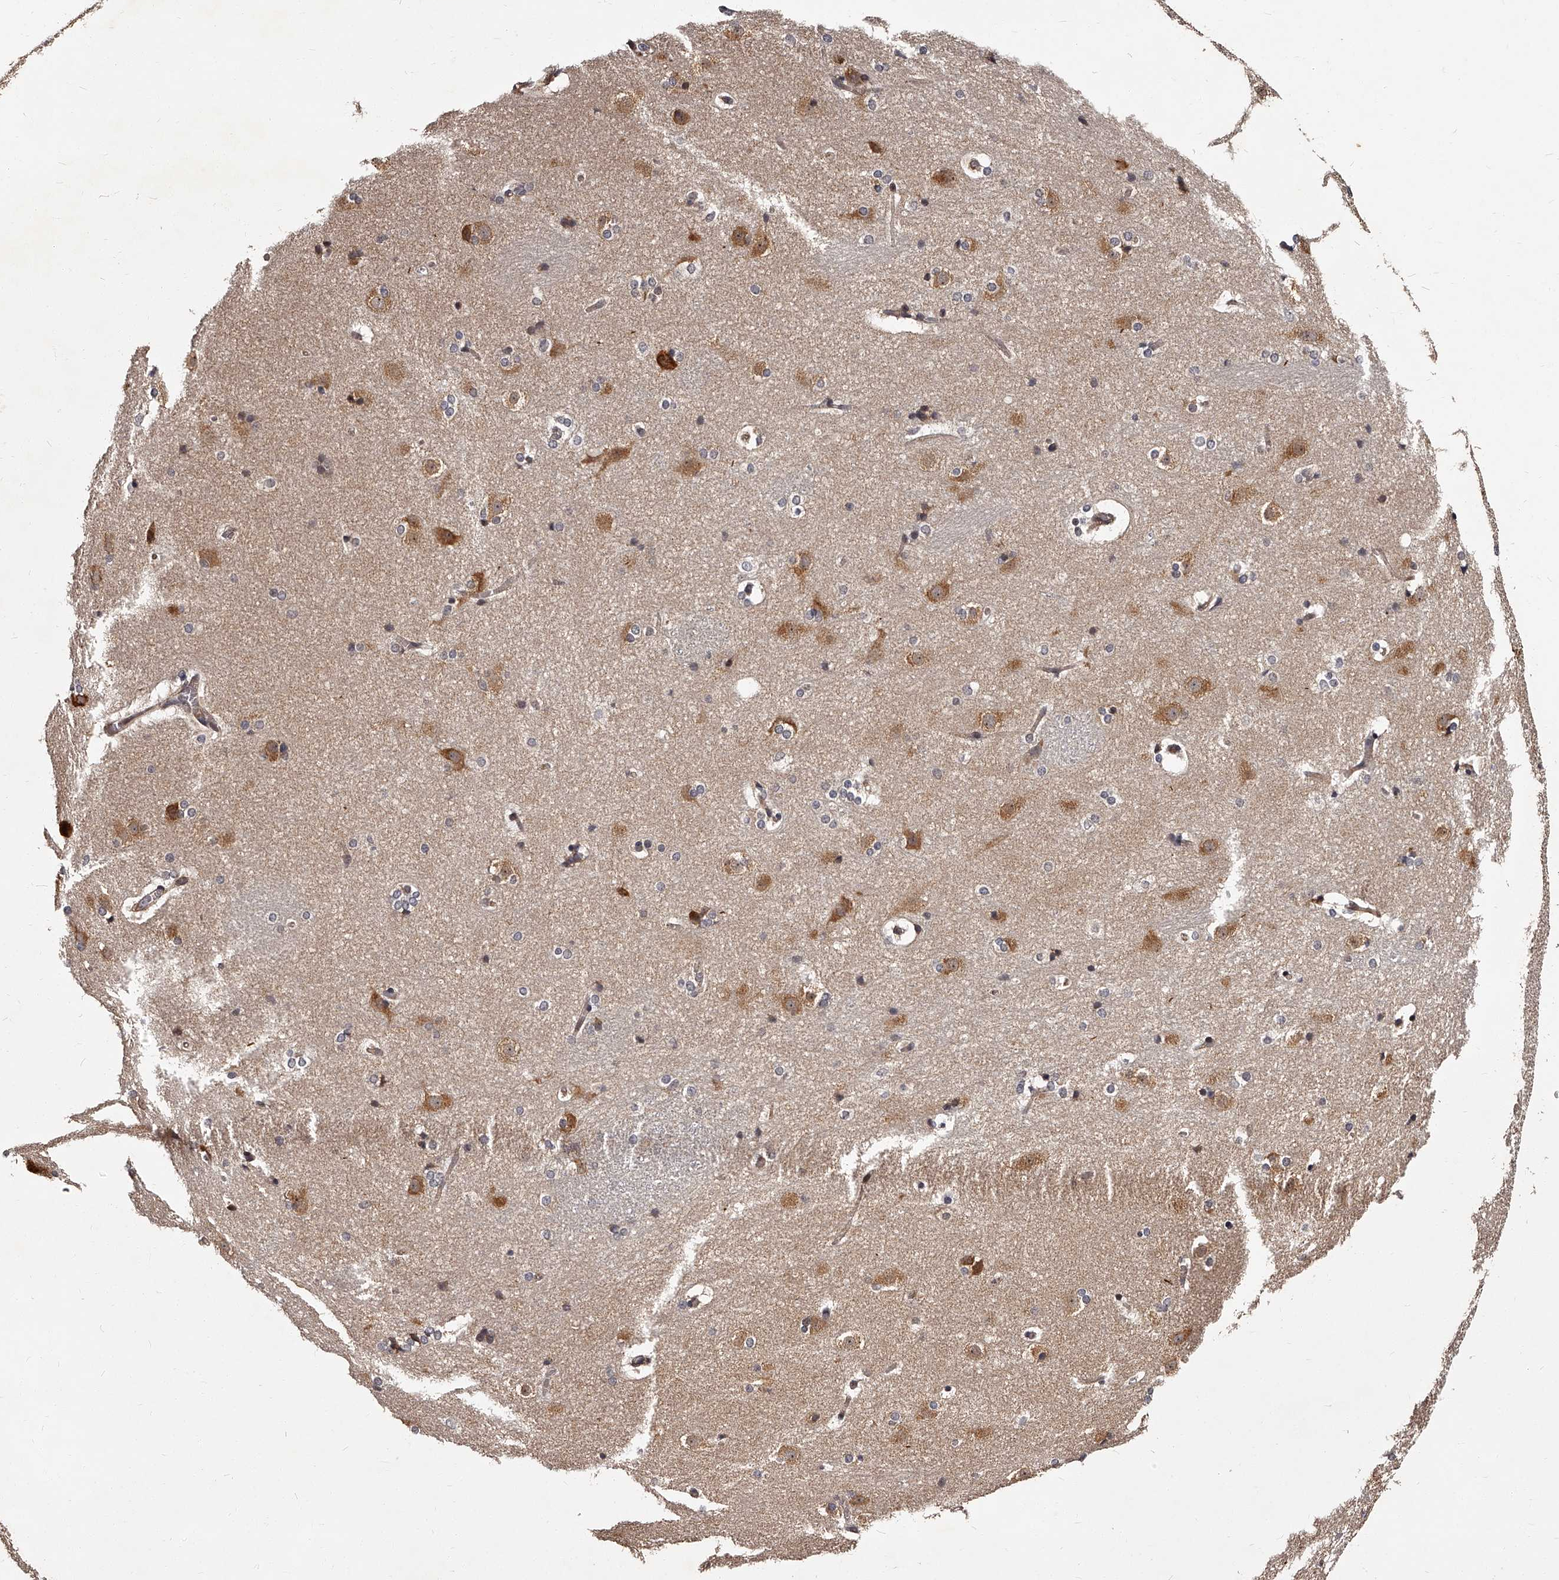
{"staining": {"intensity": "moderate", "quantity": "<25%", "location": "cytoplasmic/membranous"}, "tissue": "caudate", "cell_type": "Glial cells", "image_type": "normal", "snomed": [{"axis": "morphology", "description": "Normal tissue, NOS"}, {"axis": "topography", "description": "Lateral ventricle wall"}], "caption": "A histopathology image showing moderate cytoplasmic/membranous staining in about <25% of glial cells in unremarkable caudate, as visualized by brown immunohistochemical staining.", "gene": "RSC1A1", "patient": {"sex": "female", "age": 19}}